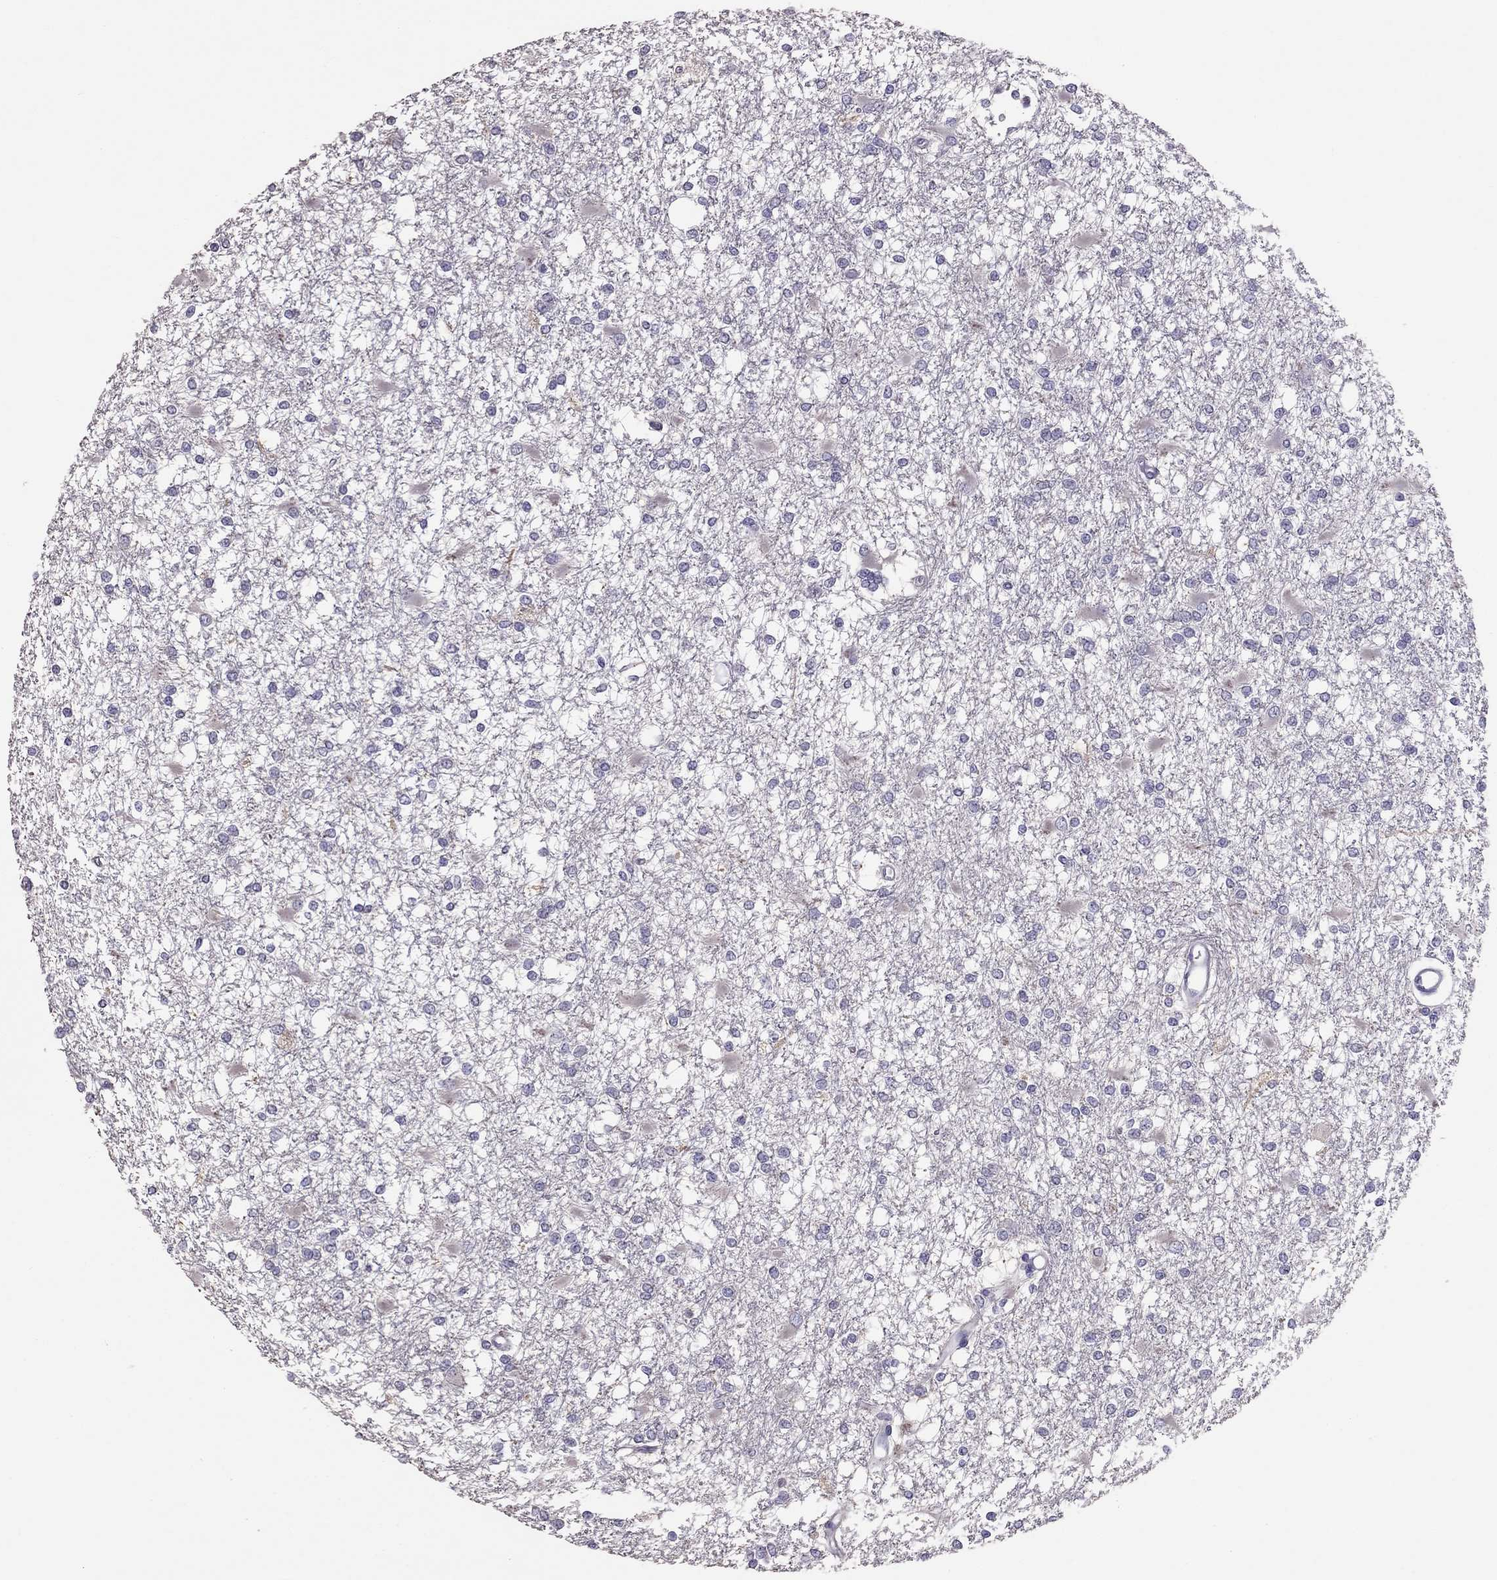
{"staining": {"intensity": "negative", "quantity": "none", "location": "none"}, "tissue": "glioma", "cell_type": "Tumor cells", "image_type": "cancer", "snomed": [{"axis": "morphology", "description": "Glioma, malignant, High grade"}, {"axis": "topography", "description": "Cerebral cortex"}], "caption": "Tumor cells are negative for brown protein staining in malignant high-grade glioma.", "gene": "LRRC46", "patient": {"sex": "male", "age": 79}}